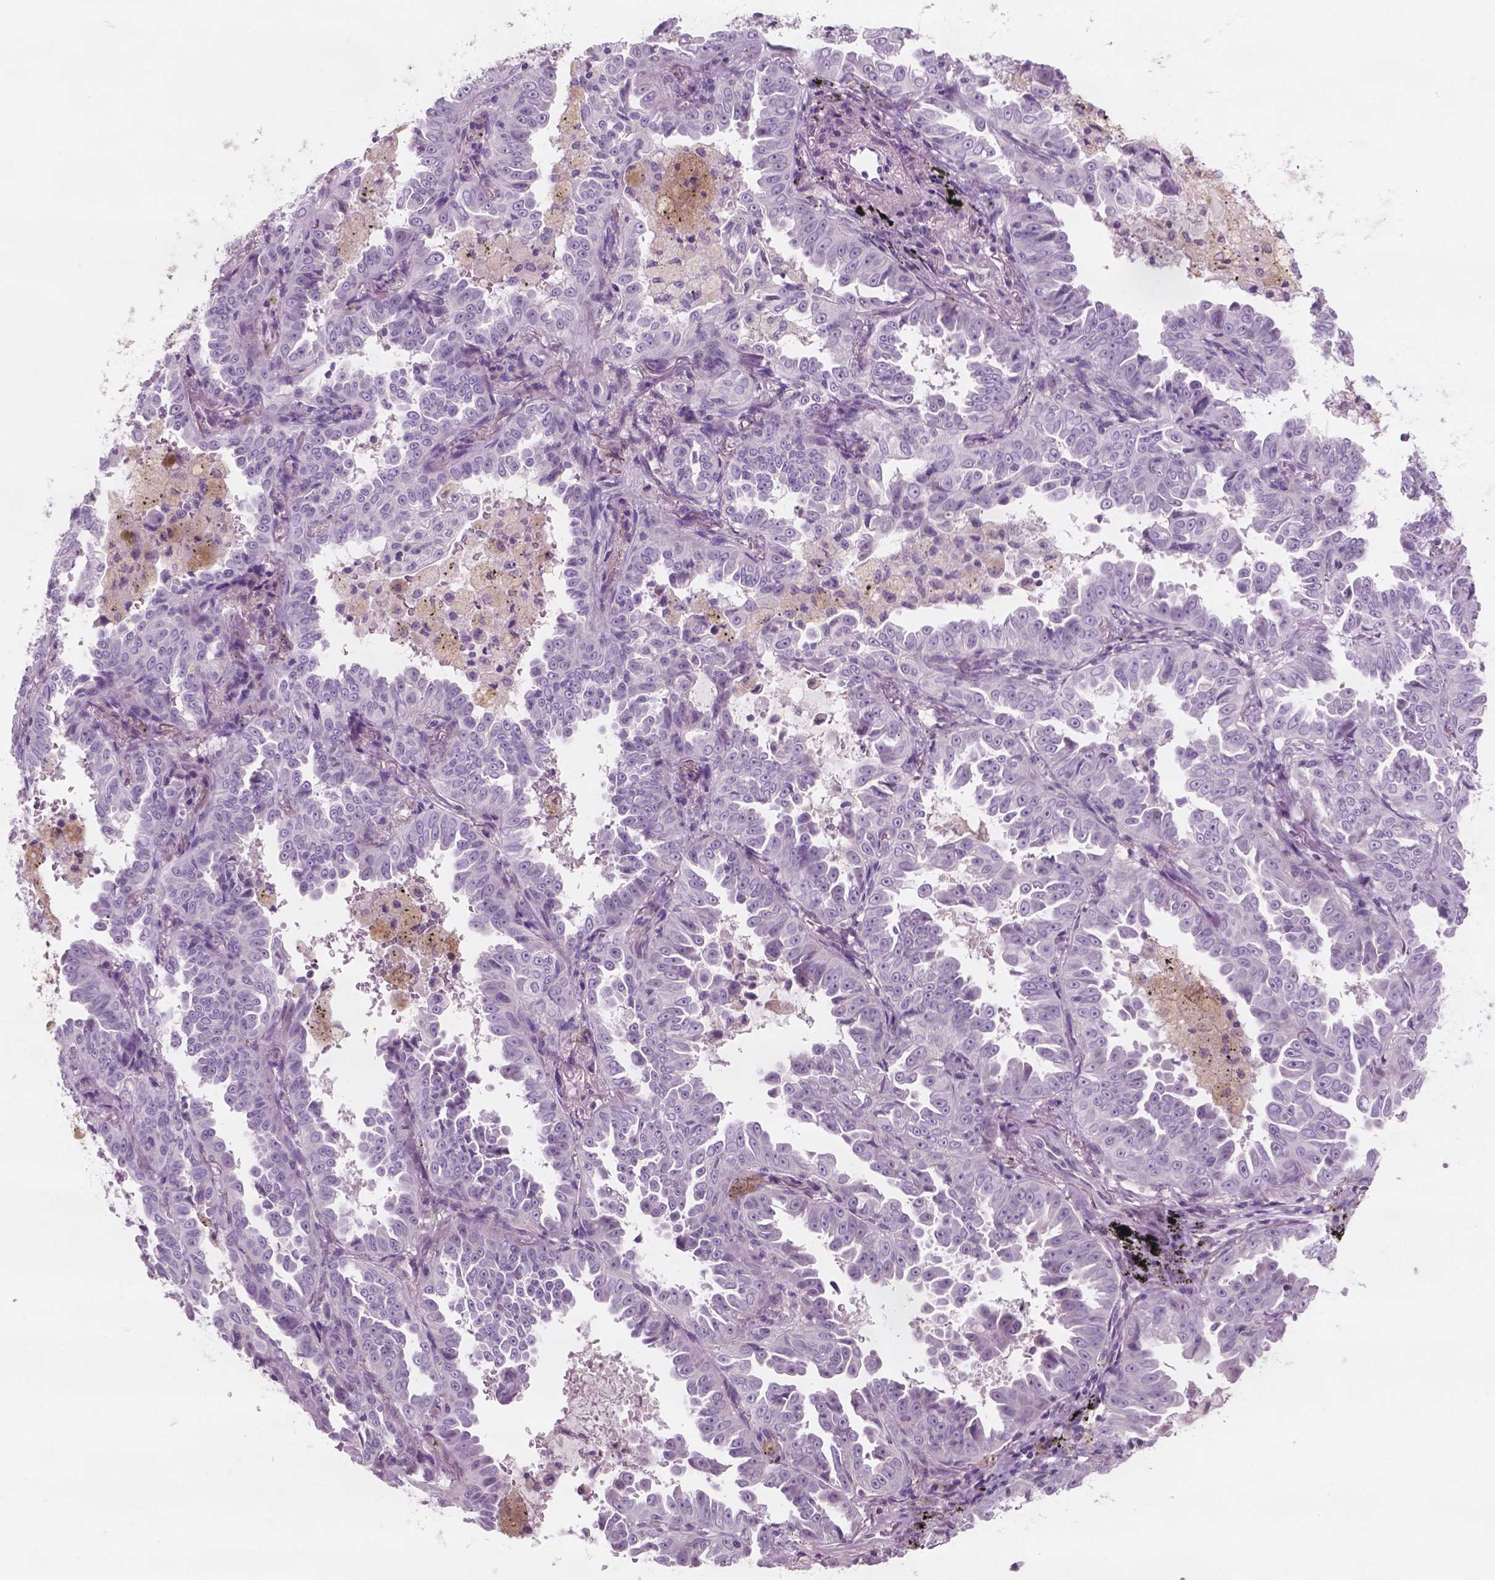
{"staining": {"intensity": "negative", "quantity": "none", "location": "none"}, "tissue": "lung cancer", "cell_type": "Tumor cells", "image_type": "cancer", "snomed": [{"axis": "morphology", "description": "Adenocarcinoma, NOS"}, {"axis": "topography", "description": "Lung"}], "caption": "Photomicrograph shows no protein staining in tumor cells of lung cancer tissue.", "gene": "AWAT1", "patient": {"sex": "female", "age": 52}}